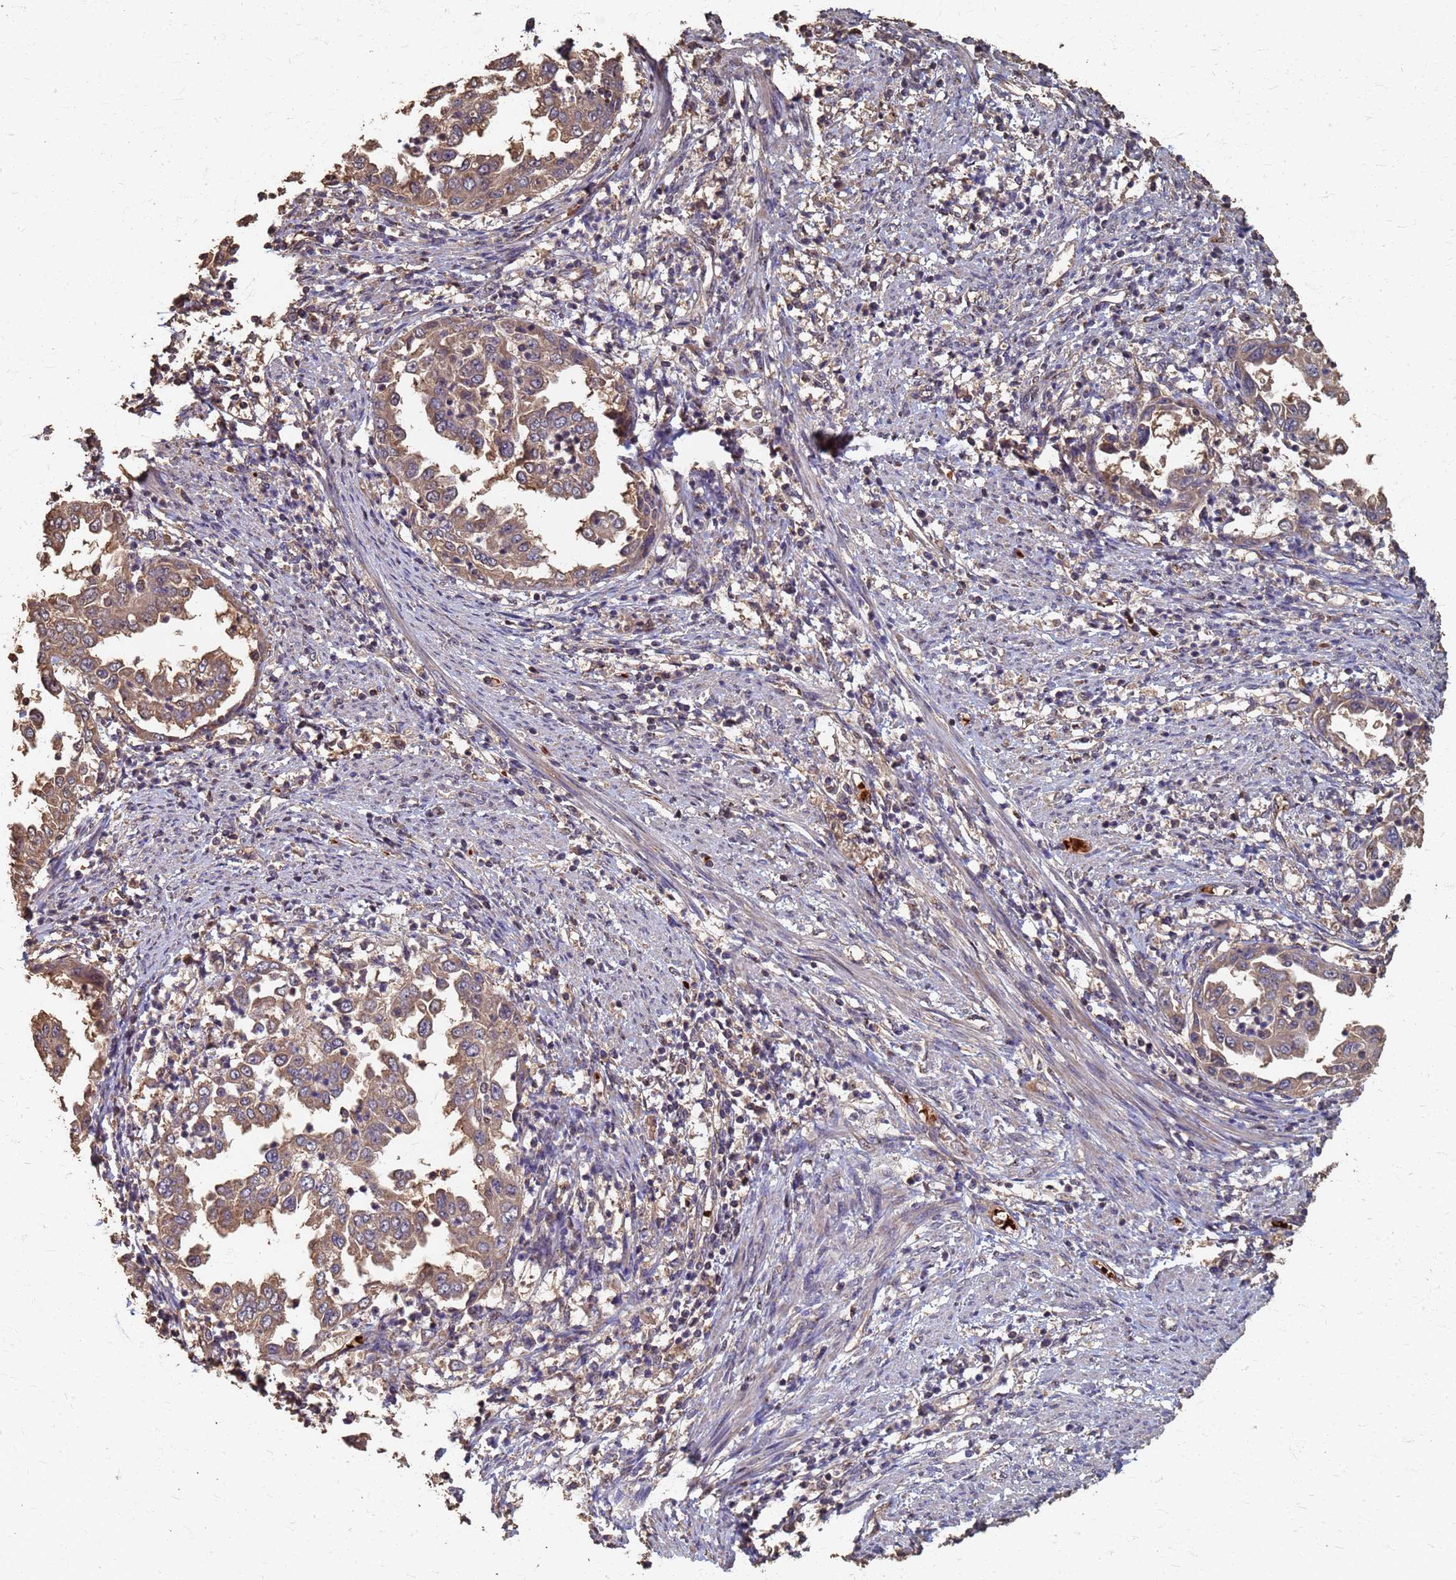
{"staining": {"intensity": "moderate", "quantity": ">75%", "location": "cytoplasmic/membranous"}, "tissue": "endometrial cancer", "cell_type": "Tumor cells", "image_type": "cancer", "snomed": [{"axis": "morphology", "description": "Adenocarcinoma, NOS"}, {"axis": "topography", "description": "Endometrium"}], "caption": "Immunohistochemical staining of human endometrial adenocarcinoma demonstrates medium levels of moderate cytoplasmic/membranous protein positivity in approximately >75% of tumor cells.", "gene": "DPH5", "patient": {"sex": "female", "age": 85}}